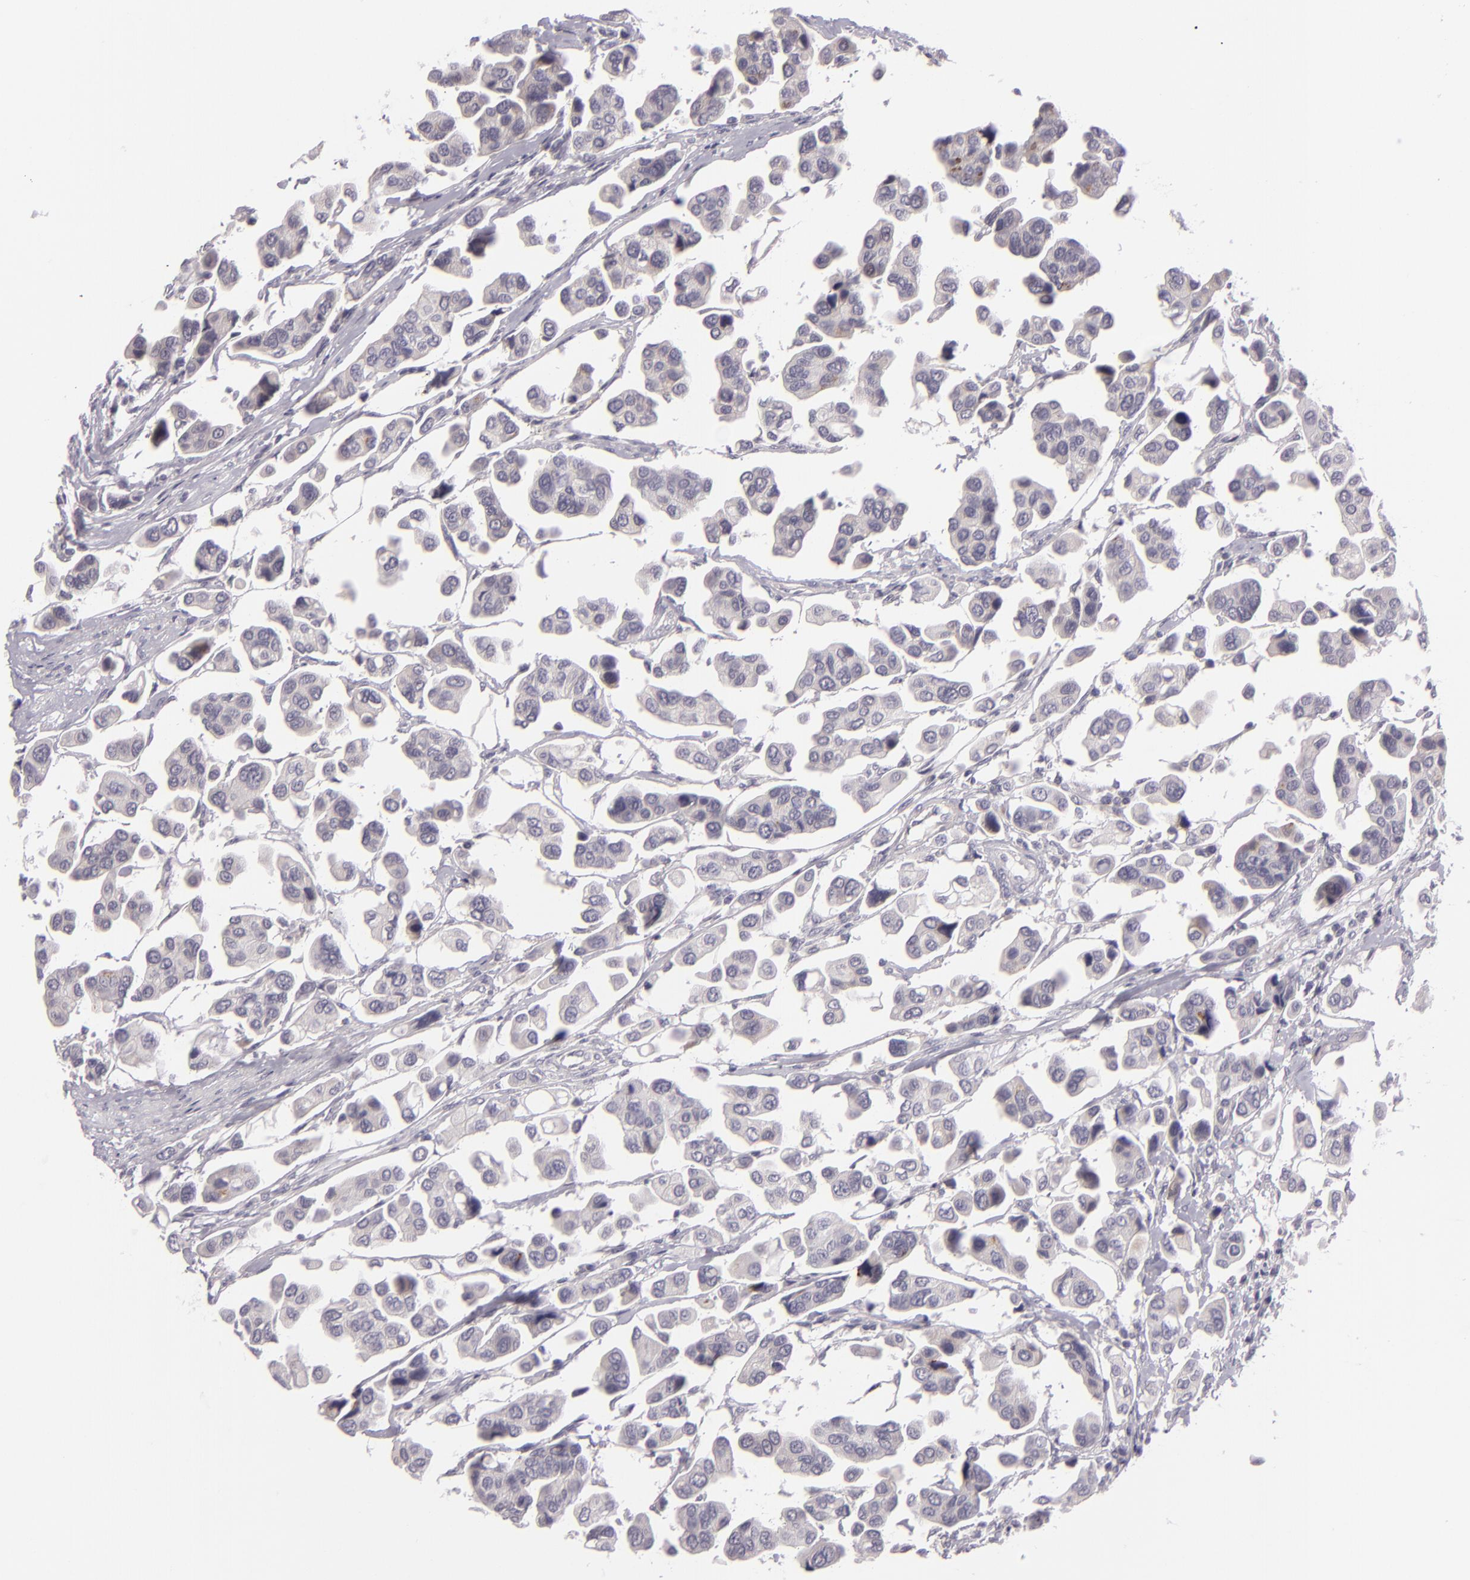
{"staining": {"intensity": "weak", "quantity": "<25%", "location": "cytoplasmic/membranous"}, "tissue": "urothelial cancer", "cell_type": "Tumor cells", "image_type": "cancer", "snomed": [{"axis": "morphology", "description": "Adenocarcinoma, NOS"}, {"axis": "topography", "description": "Urinary bladder"}], "caption": "A histopathology image of human urothelial cancer is negative for staining in tumor cells.", "gene": "EGFL6", "patient": {"sex": "male", "age": 61}}